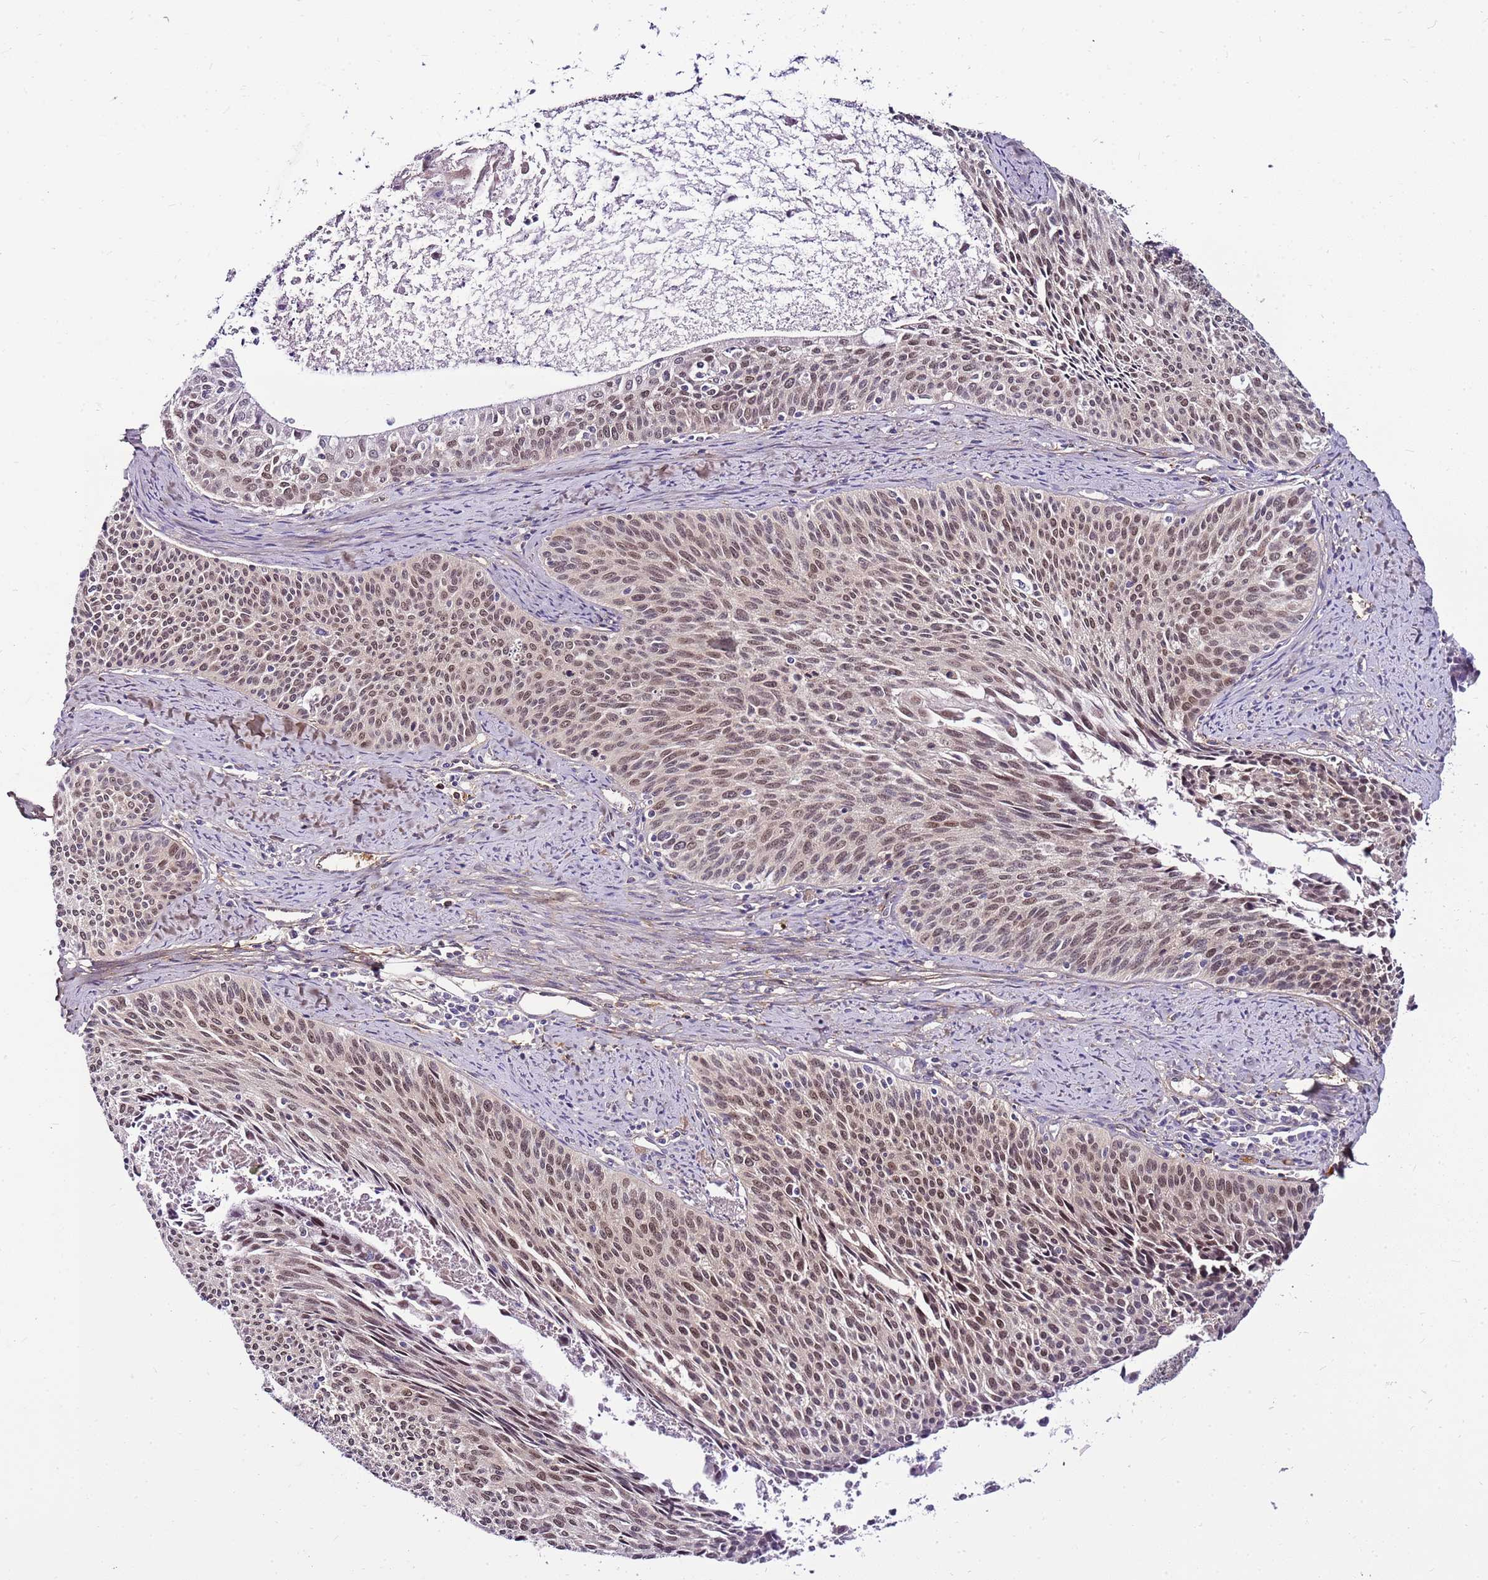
{"staining": {"intensity": "moderate", "quantity": ">75%", "location": "nuclear"}, "tissue": "cervical cancer", "cell_type": "Tumor cells", "image_type": "cancer", "snomed": [{"axis": "morphology", "description": "Squamous cell carcinoma, NOS"}, {"axis": "topography", "description": "Cervix"}], "caption": "Immunohistochemistry (IHC) (DAB) staining of cervical cancer (squamous cell carcinoma) displays moderate nuclear protein positivity in approximately >75% of tumor cells. Ihc stains the protein of interest in brown and the nuclei are stained blue.", "gene": "POLE3", "patient": {"sex": "female", "age": 55}}